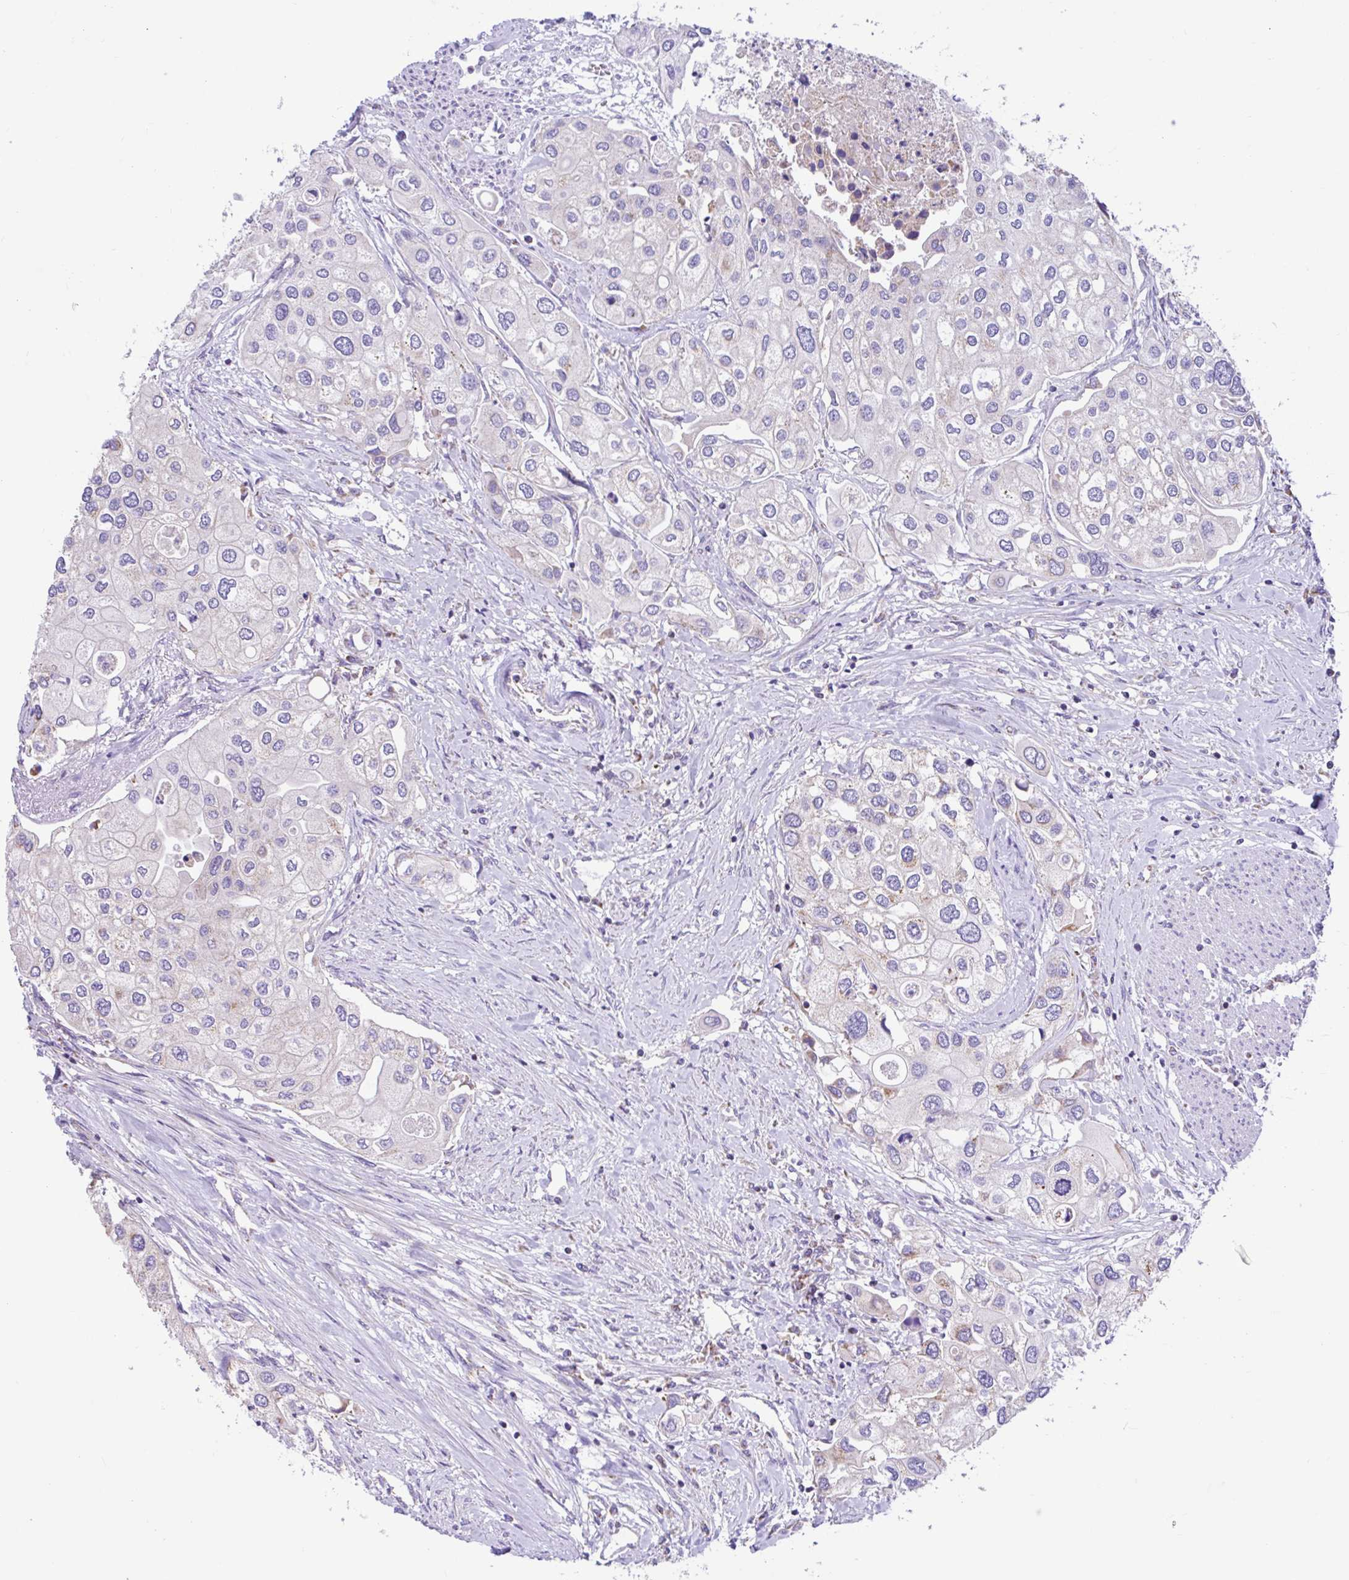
{"staining": {"intensity": "negative", "quantity": "none", "location": "none"}, "tissue": "urothelial cancer", "cell_type": "Tumor cells", "image_type": "cancer", "snomed": [{"axis": "morphology", "description": "Urothelial carcinoma, High grade"}, {"axis": "topography", "description": "Urinary bladder"}], "caption": "This is an immunohistochemistry histopathology image of urothelial cancer. There is no positivity in tumor cells.", "gene": "NDUFS2", "patient": {"sex": "male", "age": 64}}